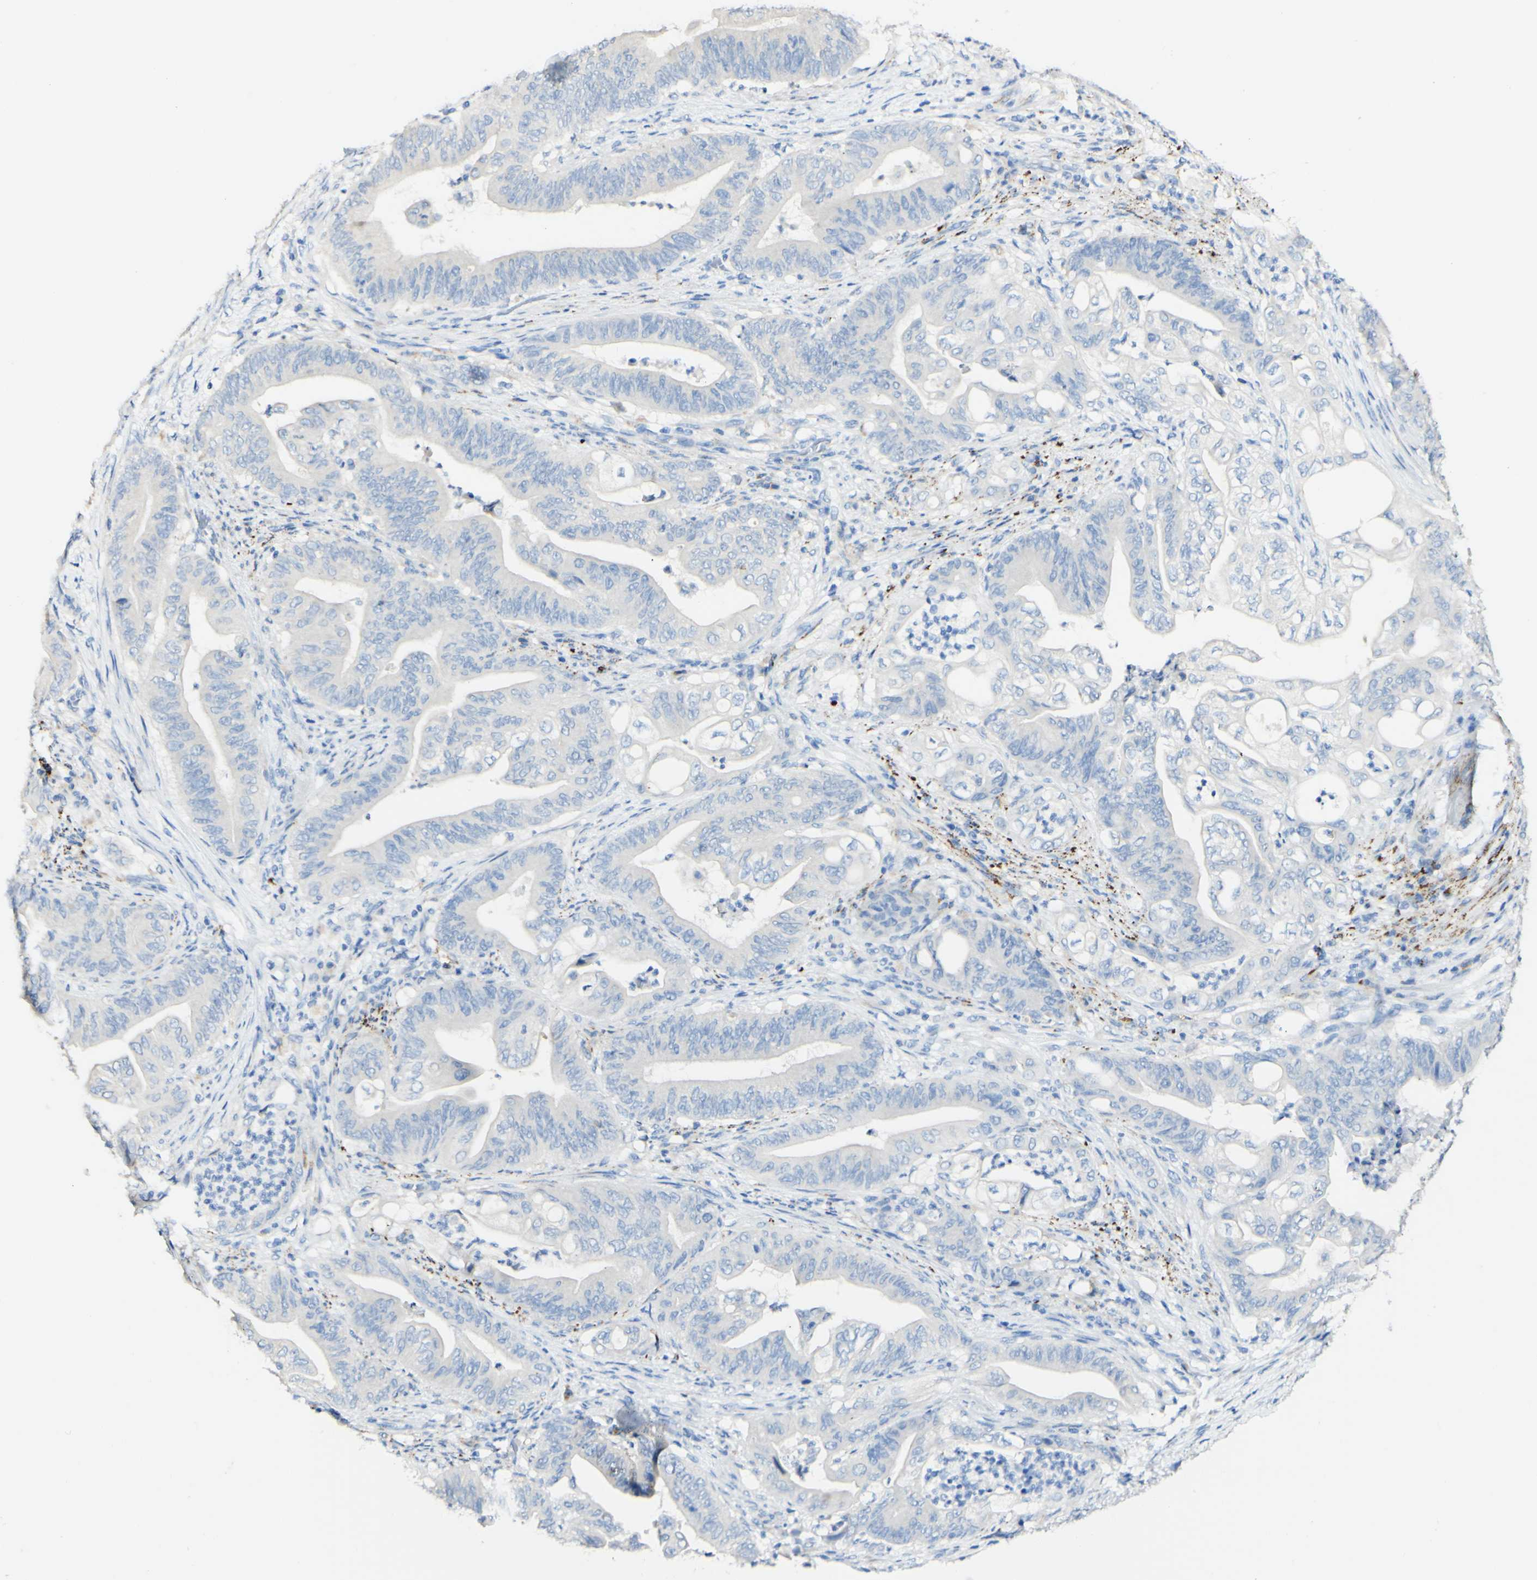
{"staining": {"intensity": "negative", "quantity": "none", "location": "none"}, "tissue": "stomach cancer", "cell_type": "Tumor cells", "image_type": "cancer", "snomed": [{"axis": "morphology", "description": "Adenocarcinoma, NOS"}, {"axis": "topography", "description": "Stomach"}], "caption": "High power microscopy histopathology image of an immunohistochemistry image of adenocarcinoma (stomach), revealing no significant expression in tumor cells.", "gene": "FGF4", "patient": {"sex": "female", "age": 73}}